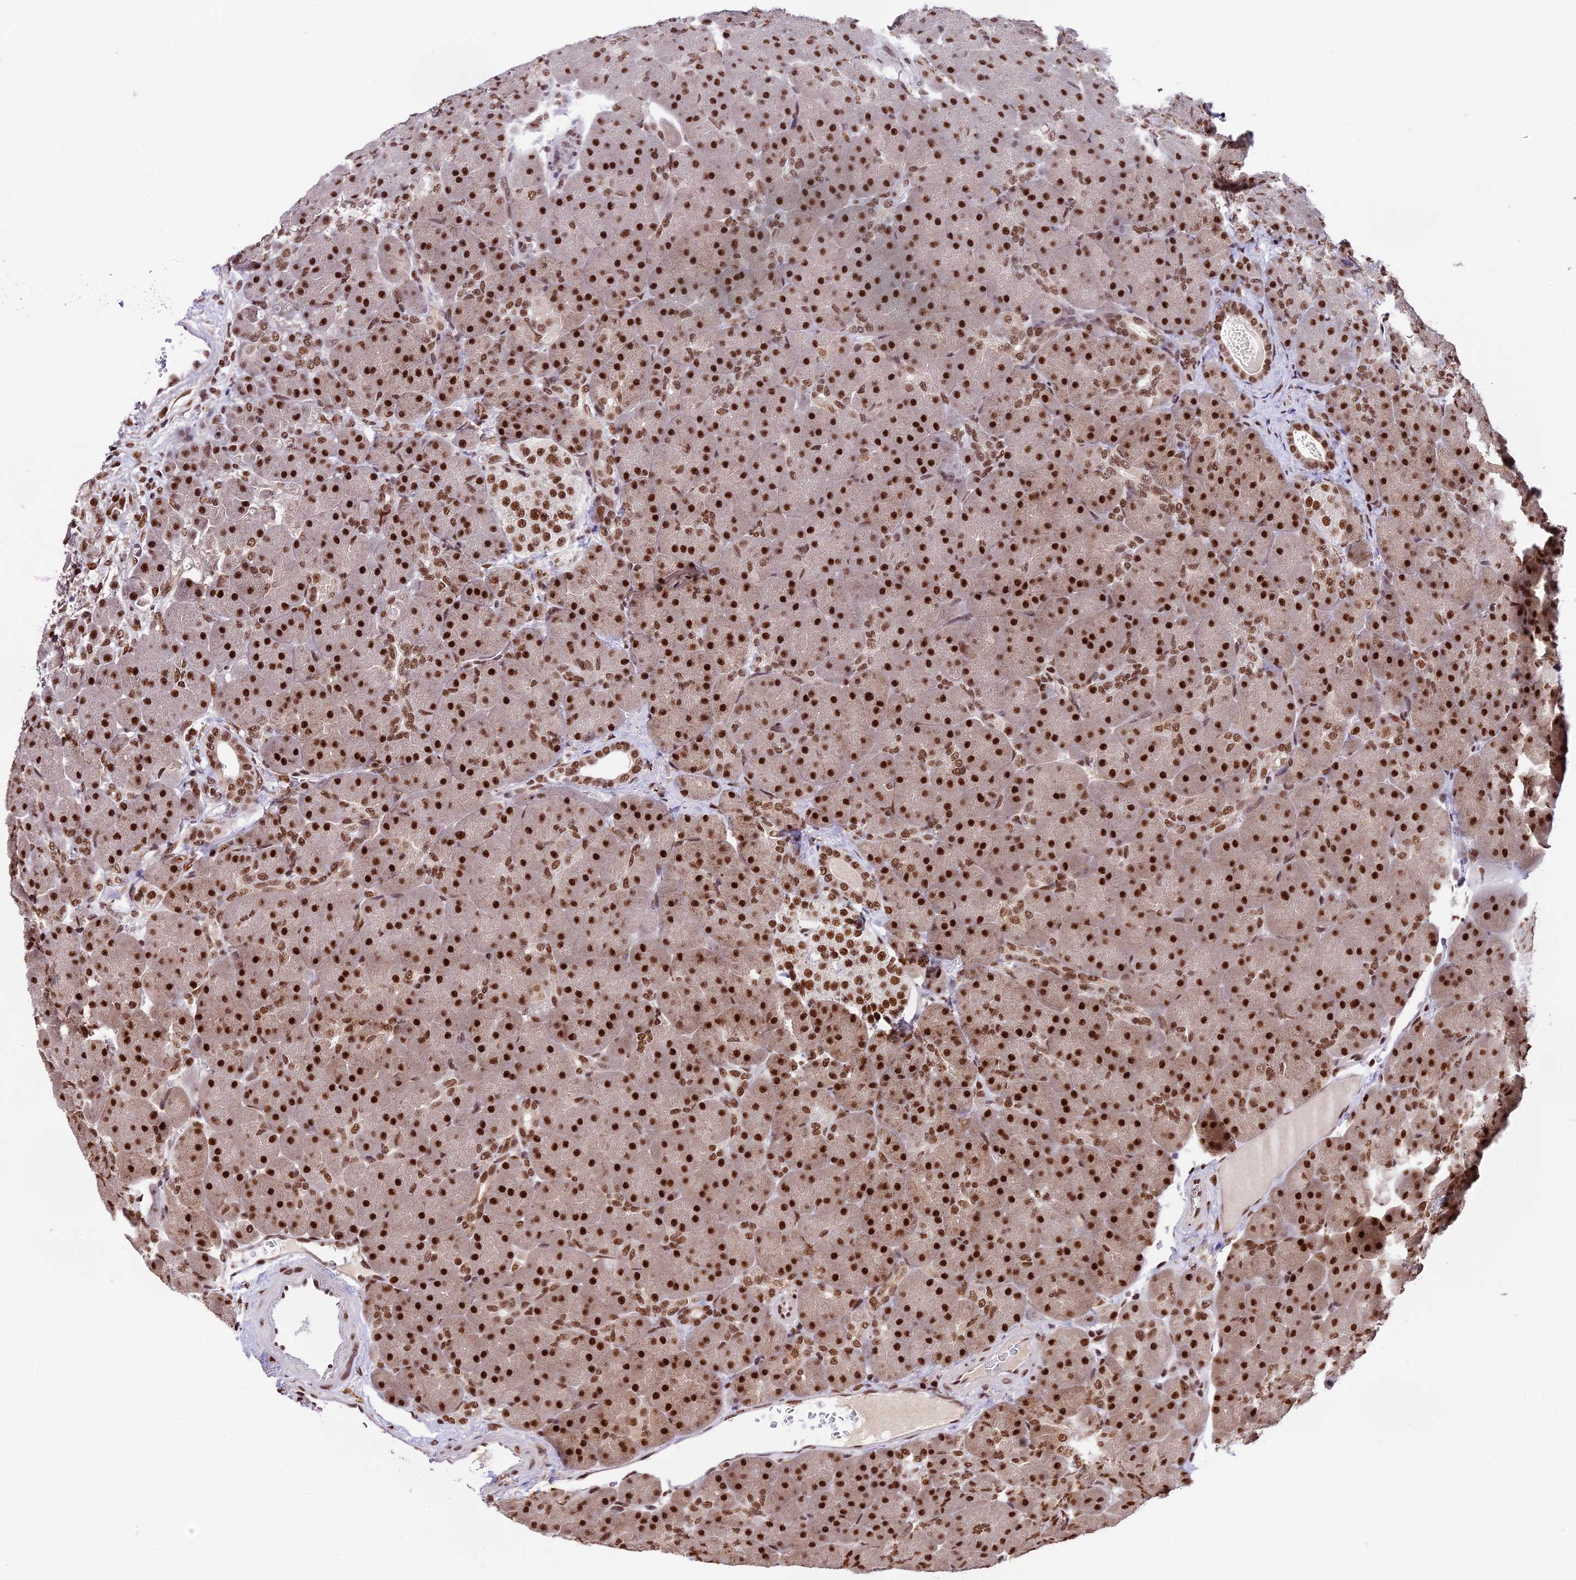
{"staining": {"intensity": "strong", "quantity": ">75%", "location": "nuclear"}, "tissue": "pancreas", "cell_type": "Exocrine glandular cells", "image_type": "normal", "snomed": [{"axis": "morphology", "description": "Normal tissue, NOS"}, {"axis": "topography", "description": "Pancreas"}], "caption": "Exocrine glandular cells reveal high levels of strong nuclear staining in about >75% of cells in benign pancreas.", "gene": "RAMACL", "patient": {"sex": "male", "age": 66}}